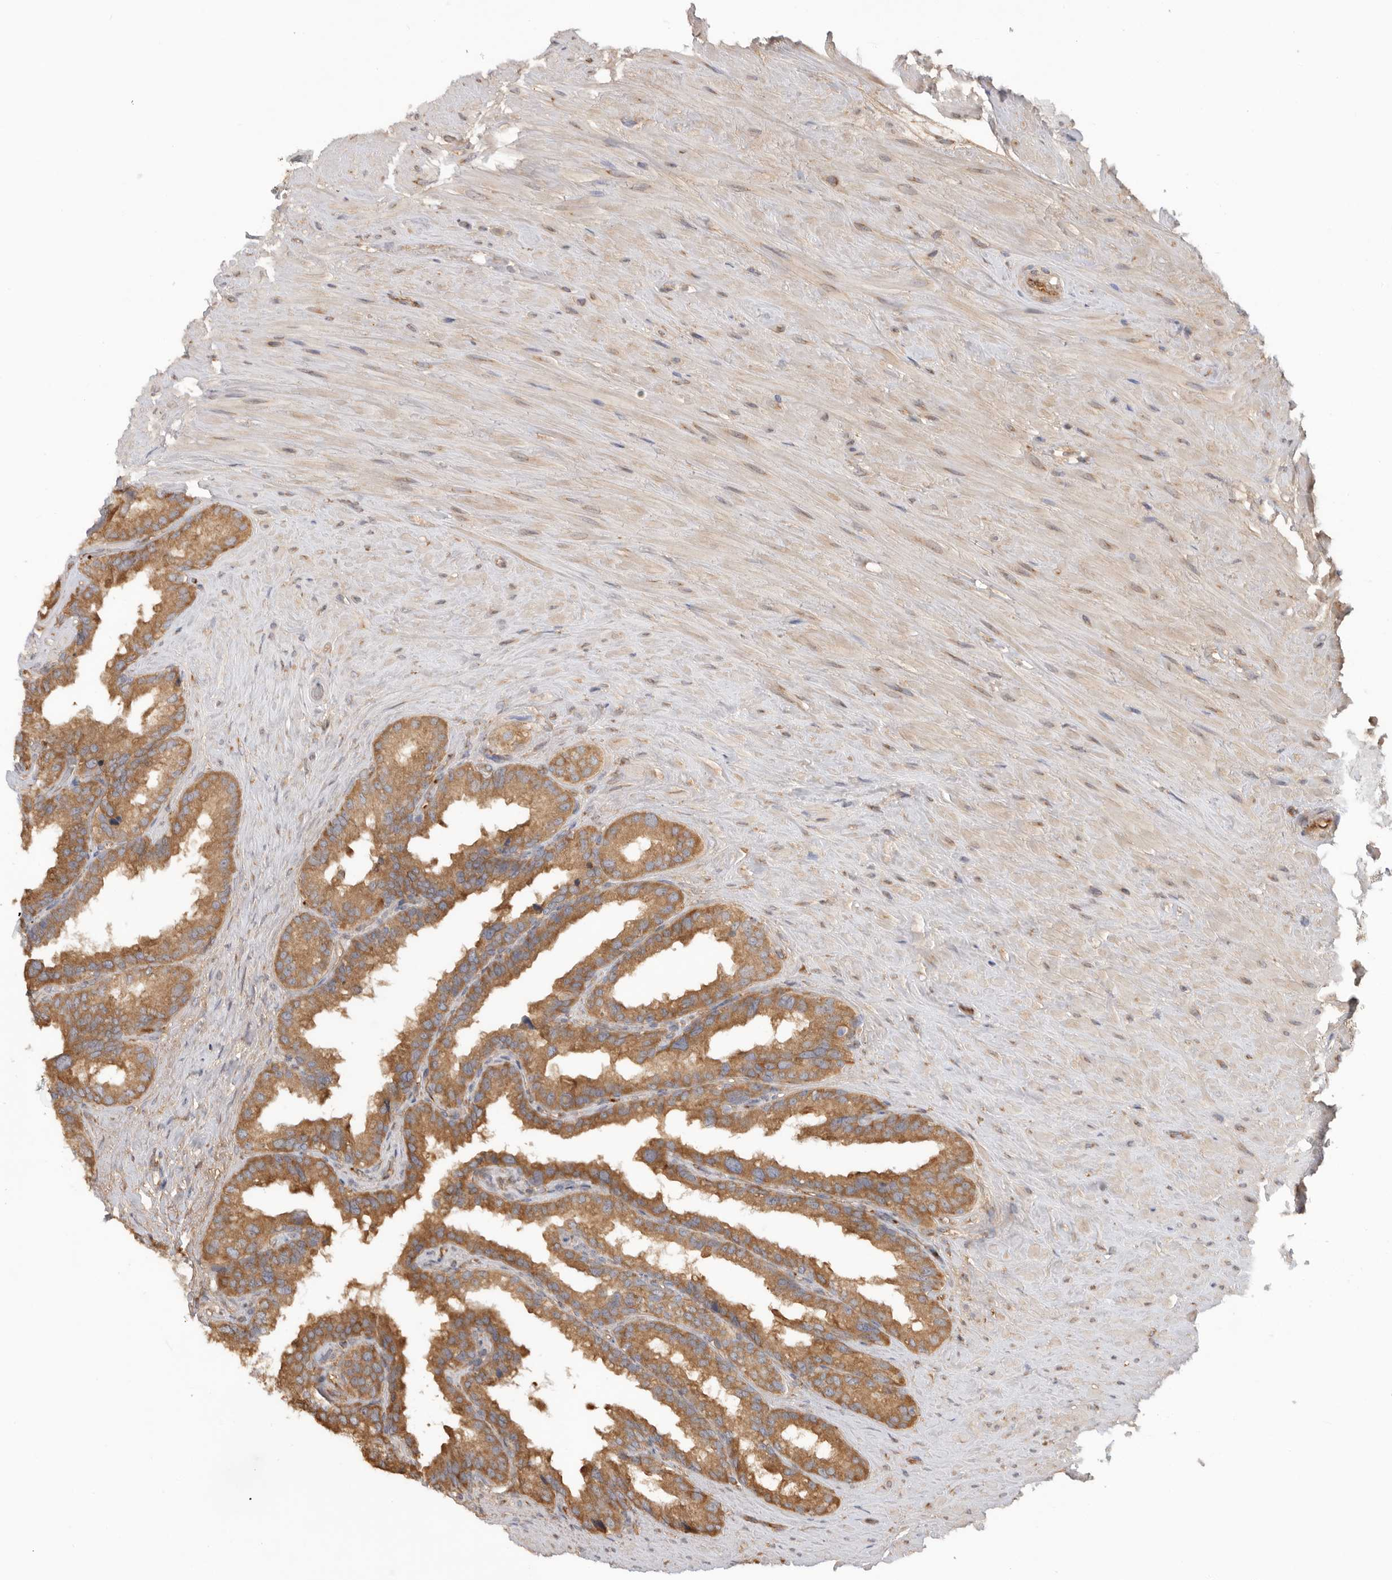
{"staining": {"intensity": "moderate", "quantity": ">75%", "location": "cytoplasmic/membranous"}, "tissue": "seminal vesicle", "cell_type": "Glandular cells", "image_type": "normal", "snomed": [{"axis": "morphology", "description": "Normal tissue, NOS"}, {"axis": "topography", "description": "Seminal veicle"}], "caption": "High-power microscopy captured an immunohistochemistry image of unremarkable seminal vesicle, revealing moderate cytoplasmic/membranous staining in approximately >75% of glandular cells. The staining is performed using DAB (3,3'-diaminobenzidine) brown chromogen to label protein expression. The nuclei are counter-stained blue using hematoxylin.", "gene": "CDC42BPB", "patient": {"sex": "male", "age": 80}}